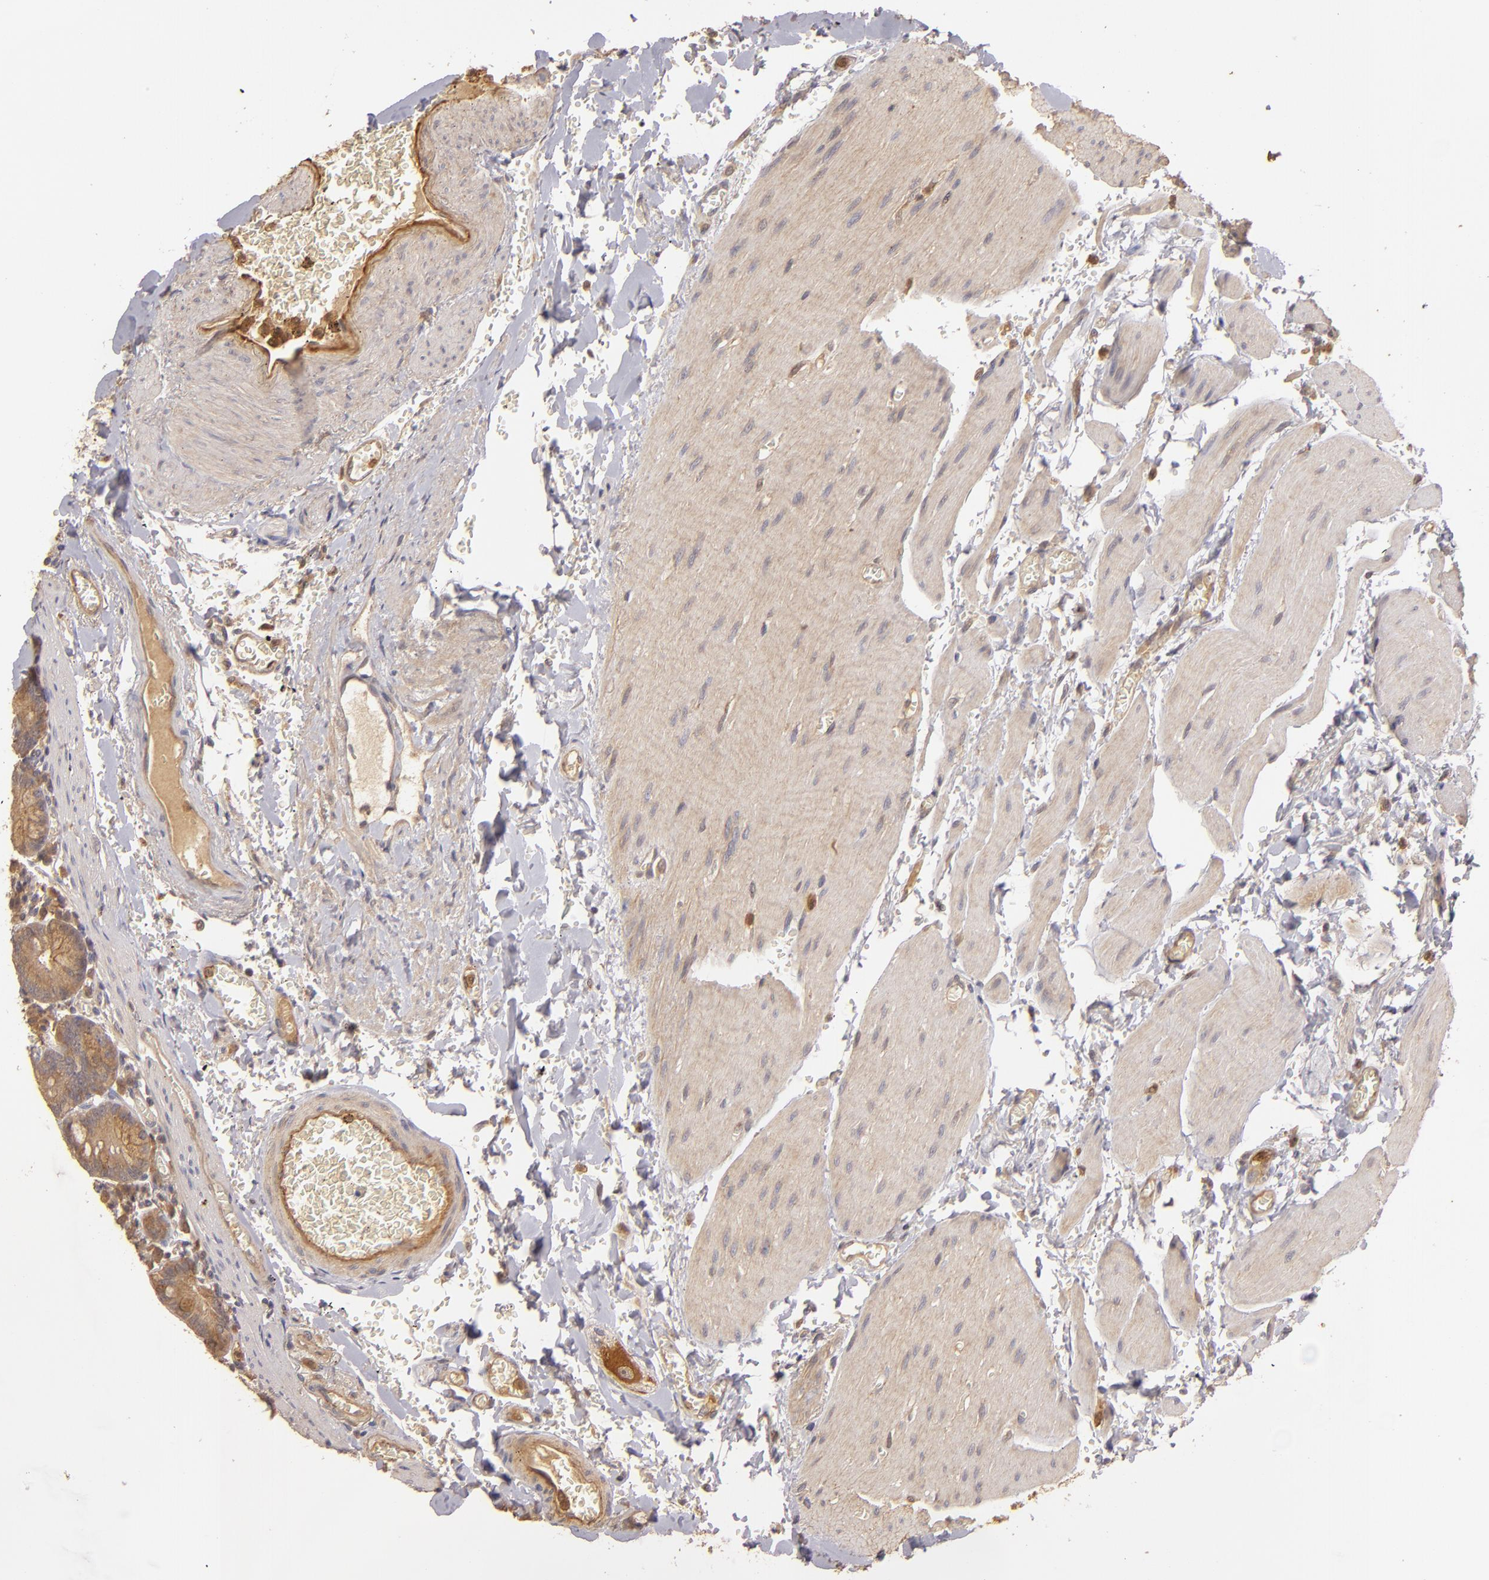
{"staining": {"intensity": "moderate", "quantity": ">75%", "location": "cytoplasmic/membranous"}, "tissue": "small intestine", "cell_type": "Glandular cells", "image_type": "normal", "snomed": [{"axis": "morphology", "description": "Normal tissue, NOS"}, {"axis": "topography", "description": "Small intestine"}], "caption": "About >75% of glandular cells in normal human small intestine reveal moderate cytoplasmic/membranous protein expression as visualized by brown immunohistochemical staining.", "gene": "PRKCD", "patient": {"sex": "male", "age": 71}}